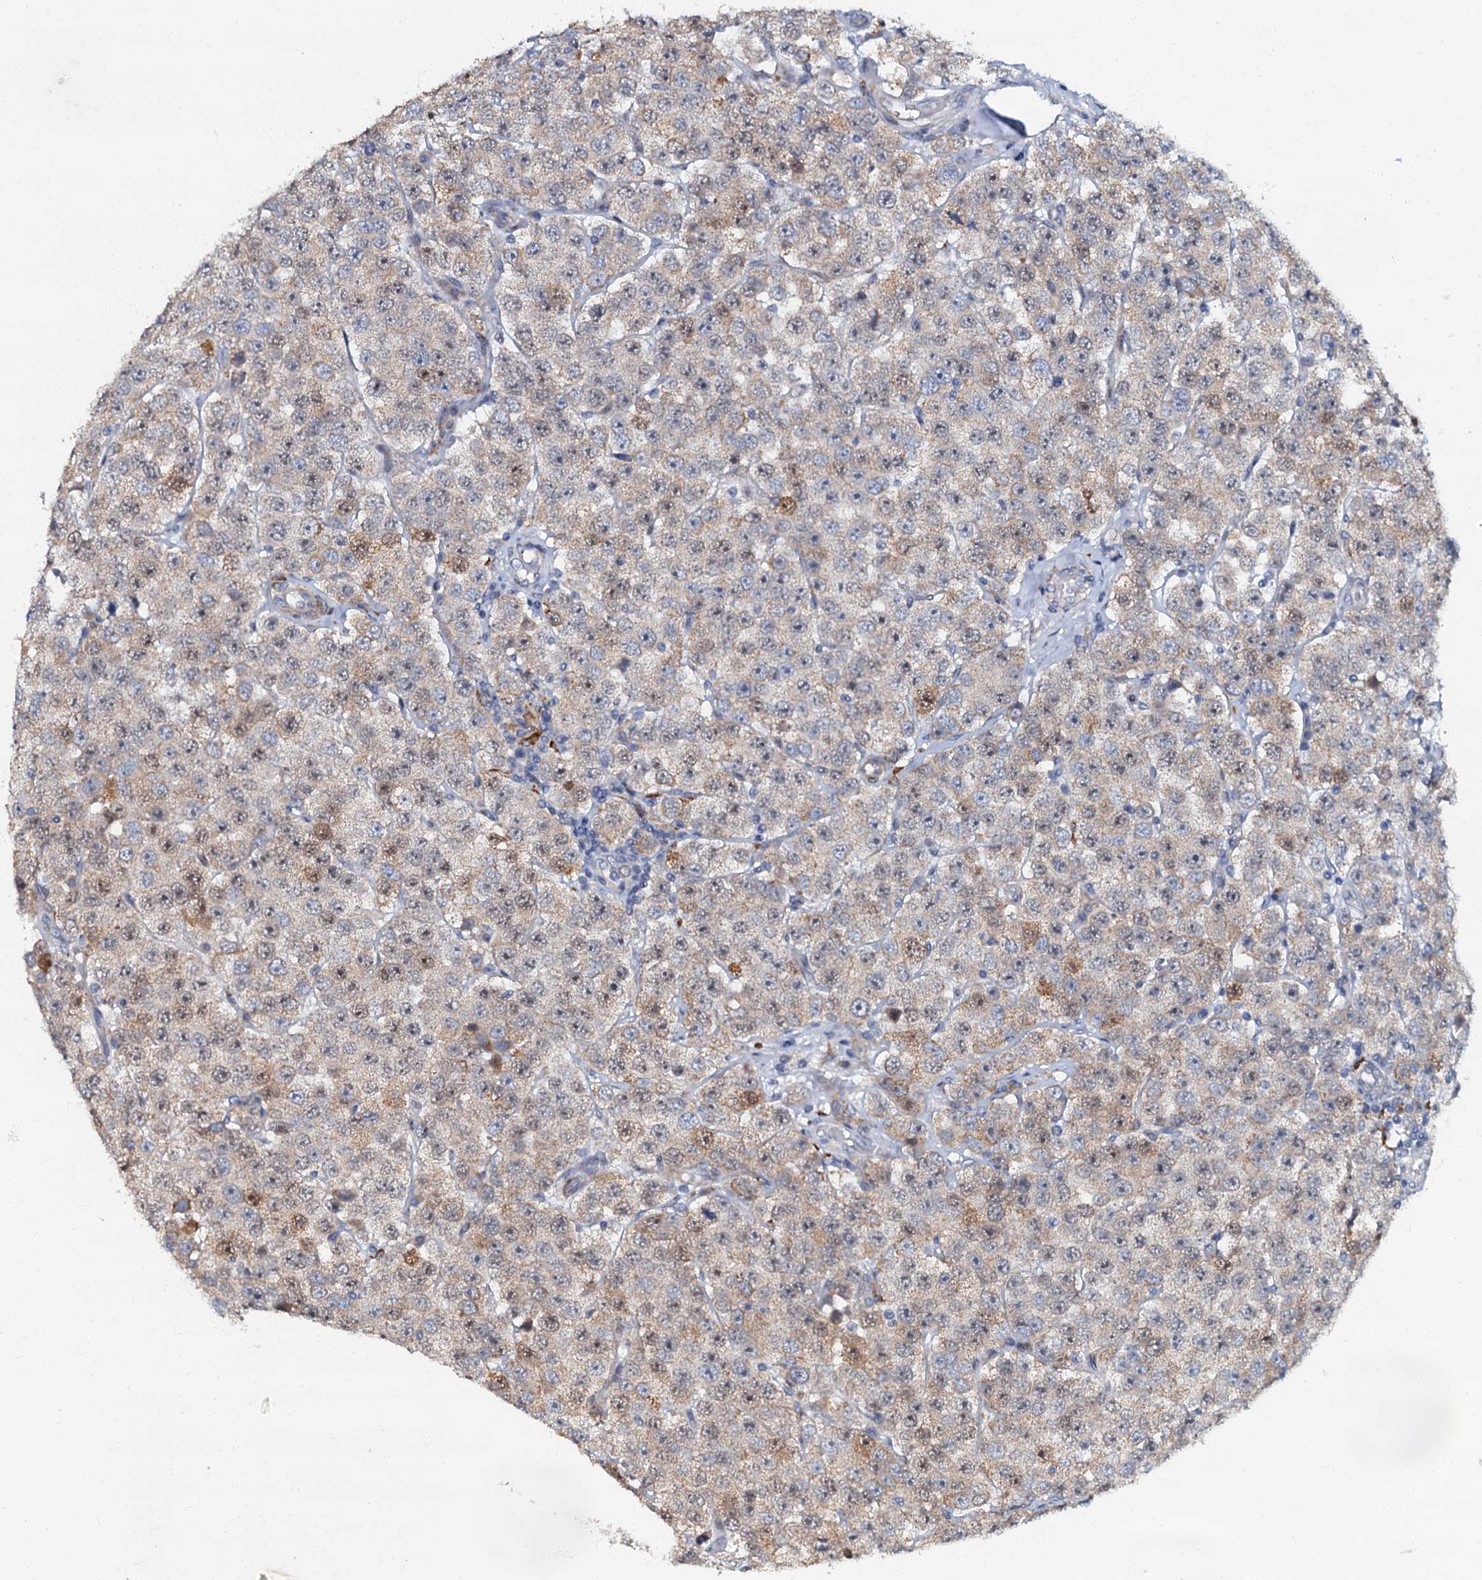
{"staining": {"intensity": "moderate", "quantity": "<25%", "location": "cytoplasmic/membranous,nuclear"}, "tissue": "testis cancer", "cell_type": "Tumor cells", "image_type": "cancer", "snomed": [{"axis": "morphology", "description": "Seminoma, NOS"}, {"axis": "topography", "description": "Testis"}], "caption": "Protein analysis of seminoma (testis) tissue shows moderate cytoplasmic/membranous and nuclear expression in approximately <25% of tumor cells.", "gene": "OLAH", "patient": {"sex": "male", "age": 28}}